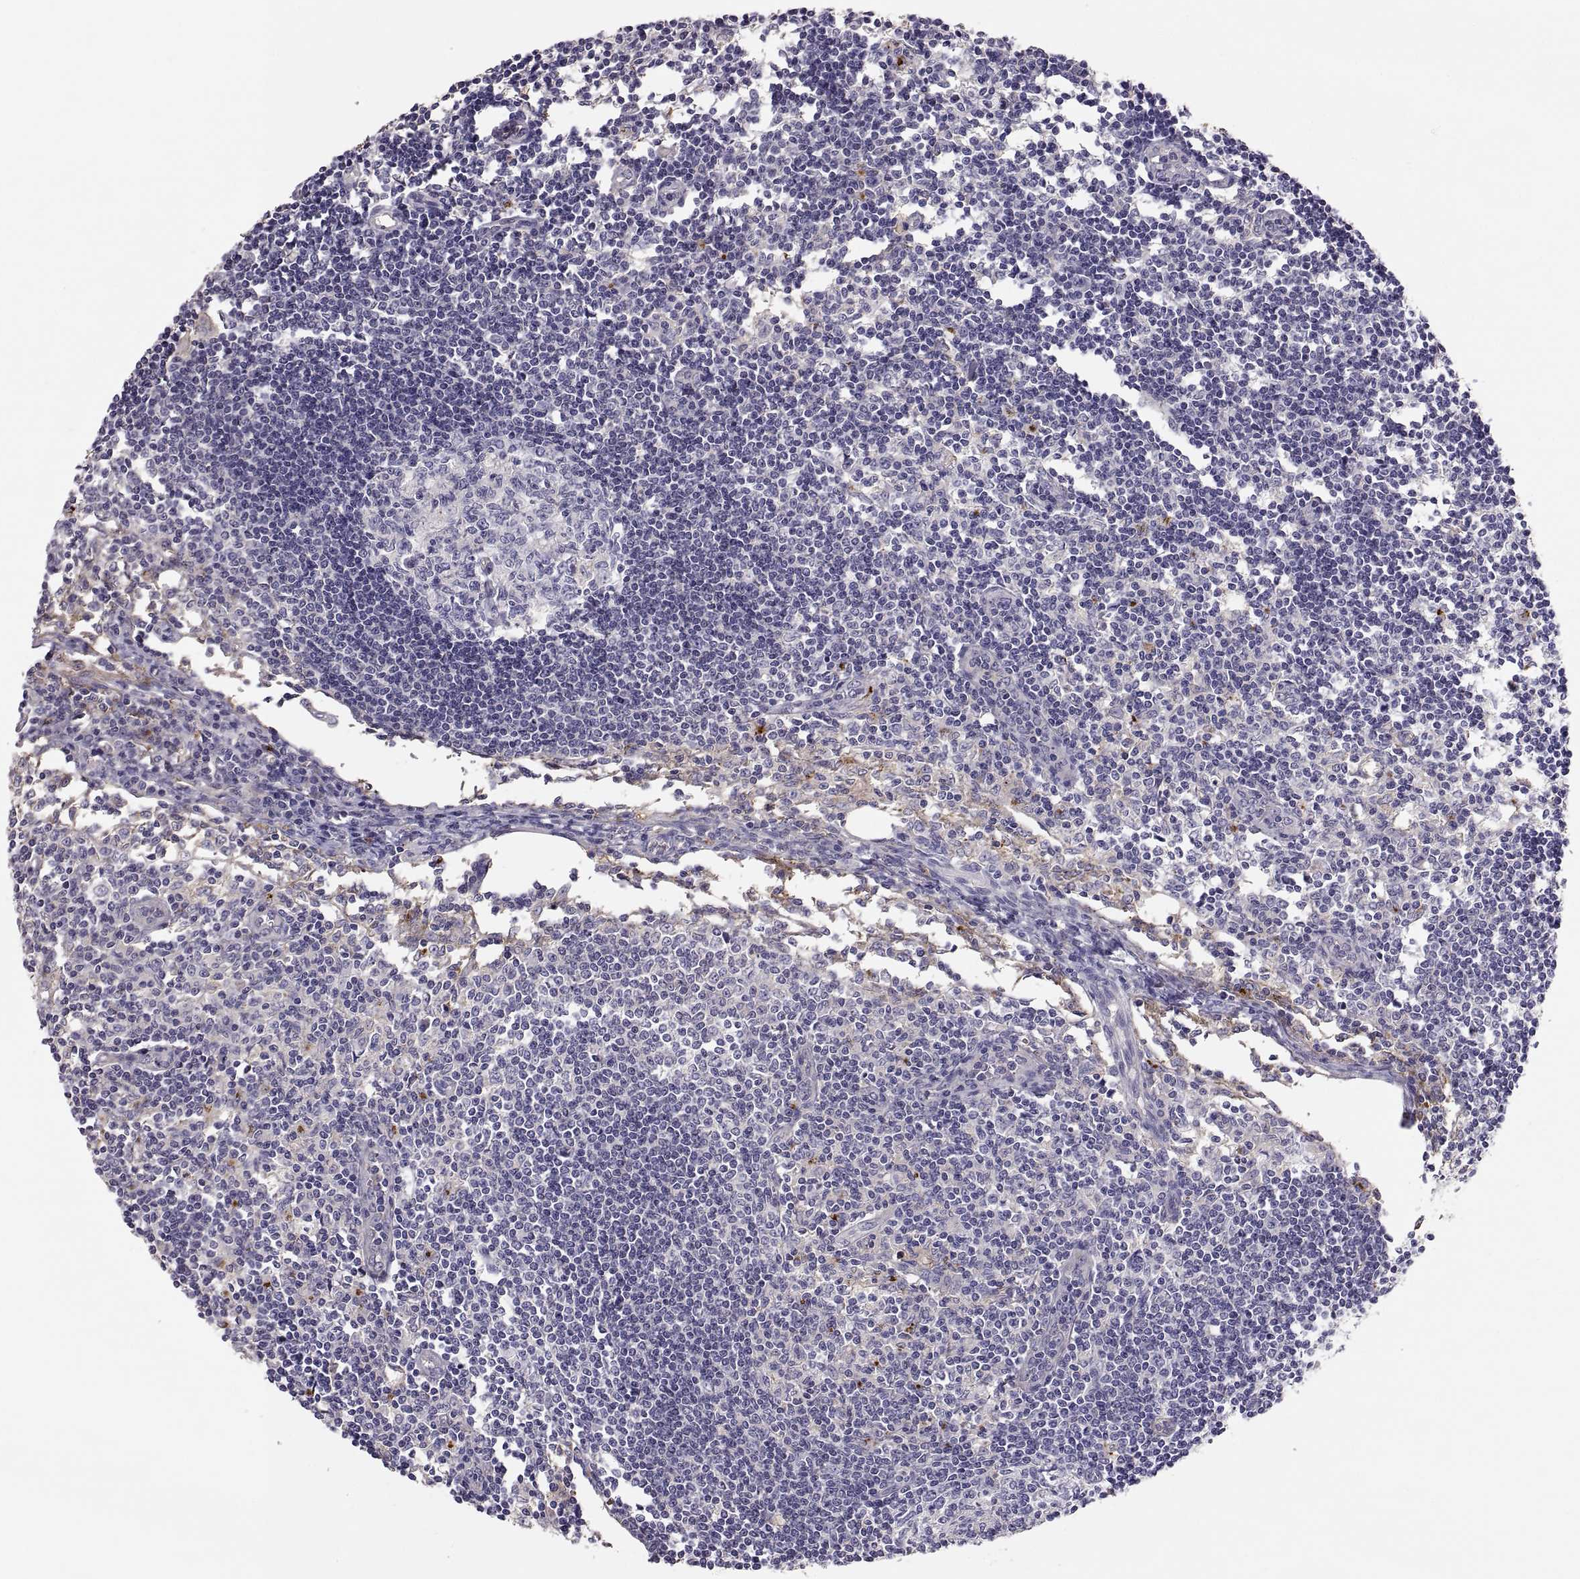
{"staining": {"intensity": "negative", "quantity": "none", "location": "none"}, "tissue": "lymph node", "cell_type": "Germinal center cells", "image_type": "normal", "snomed": [{"axis": "morphology", "description": "Normal tissue, NOS"}, {"axis": "topography", "description": "Lymph node"}], "caption": "The immunohistochemistry image has no significant positivity in germinal center cells of lymph node.", "gene": "RALB", "patient": {"sex": "male", "age": 59}}